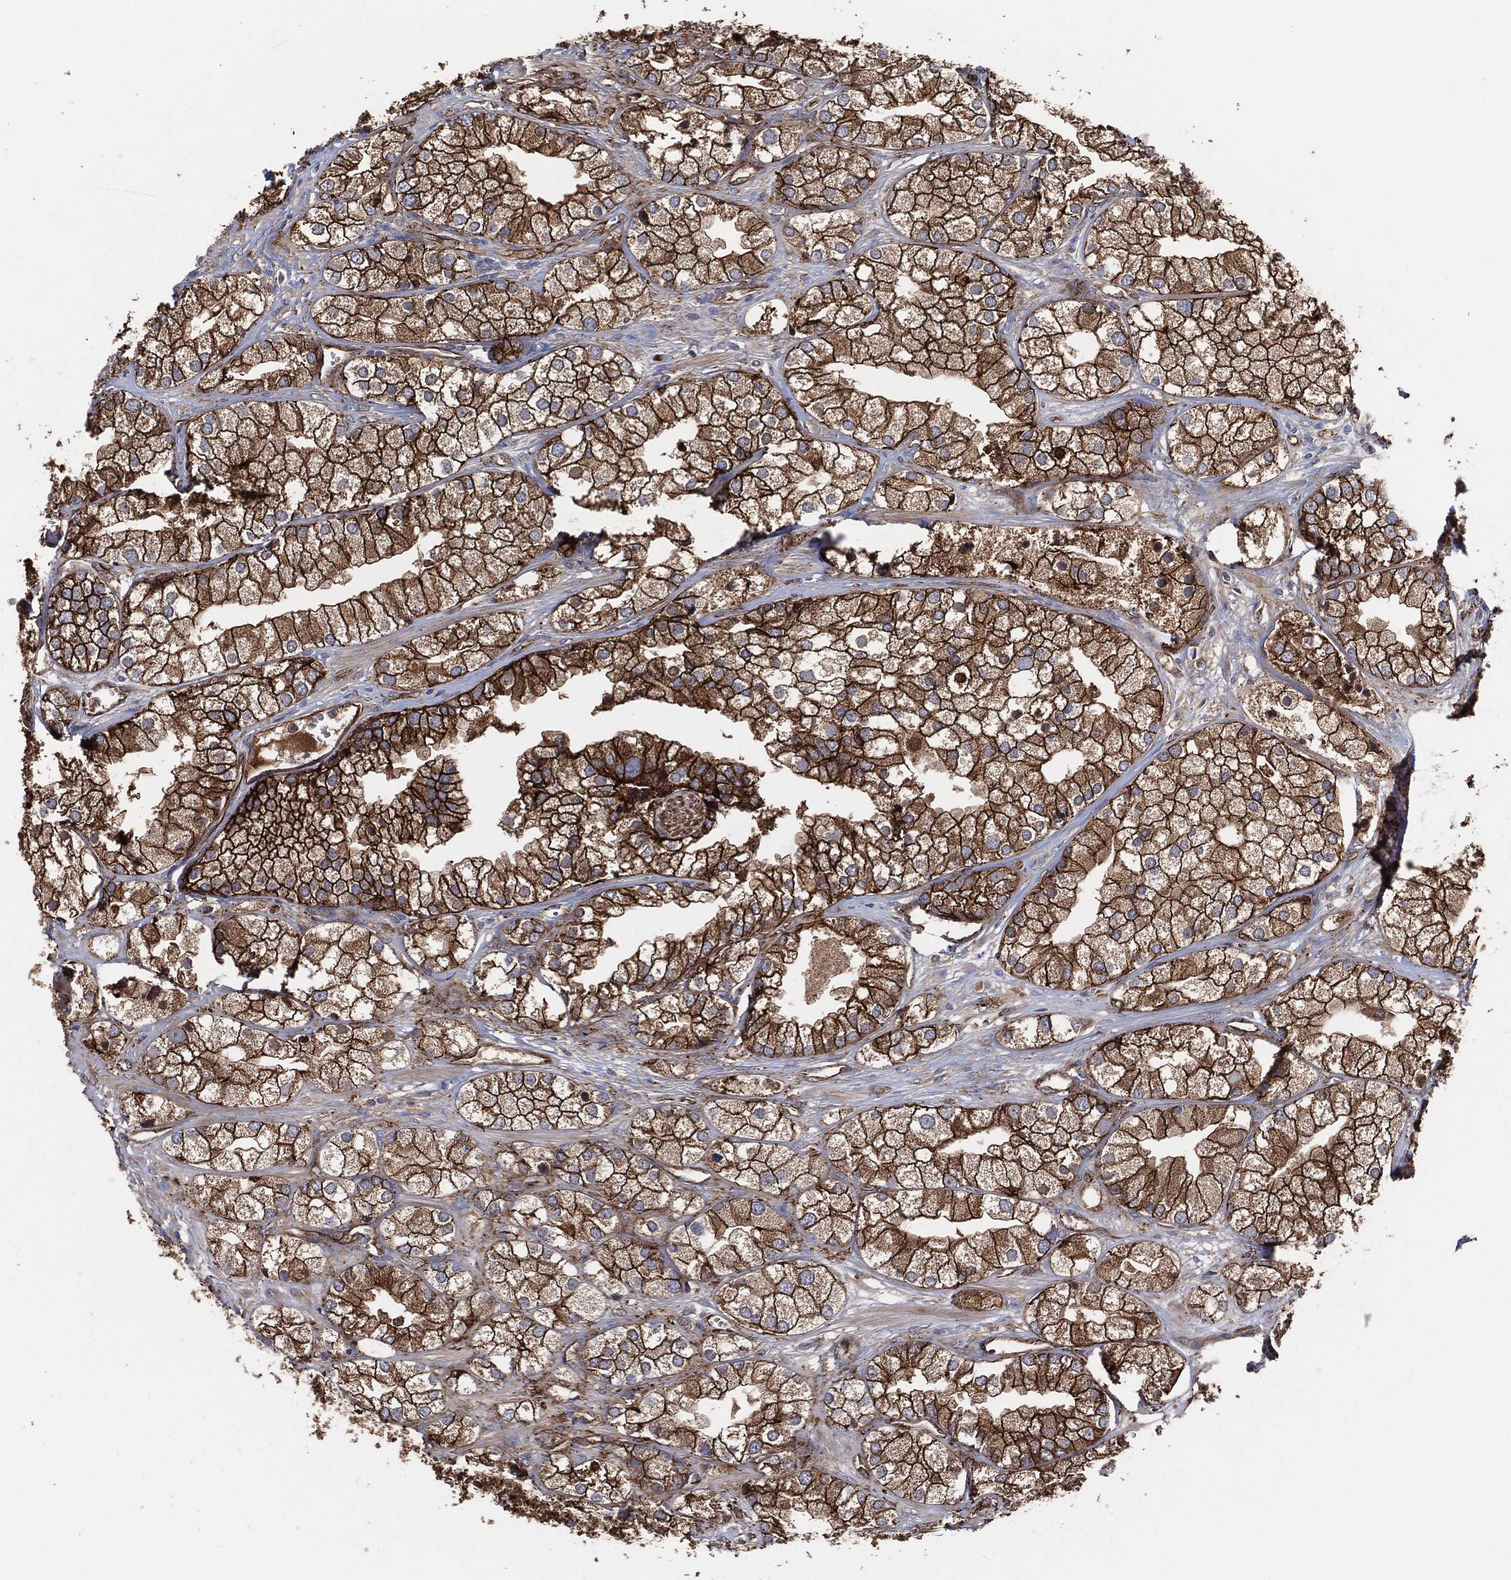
{"staining": {"intensity": "strong", "quantity": "25%-75%", "location": "cytoplasmic/membranous"}, "tissue": "prostate cancer", "cell_type": "Tumor cells", "image_type": "cancer", "snomed": [{"axis": "morphology", "description": "Adenocarcinoma, NOS"}, {"axis": "topography", "description": "Prostate and seminal vesicle, NOS"}, {"axis": "topography", "description": "Prostate"}], "caption": "Approximately 25%-75% of tumor cells in prostate cancer (adenocarcinoma) display strong cytoplasmic/membranous protein positivity as visualized by brown immunohistochemical staining.", "gene": "CTNNA1", "patient": {"sex": "male", "age": 79}}